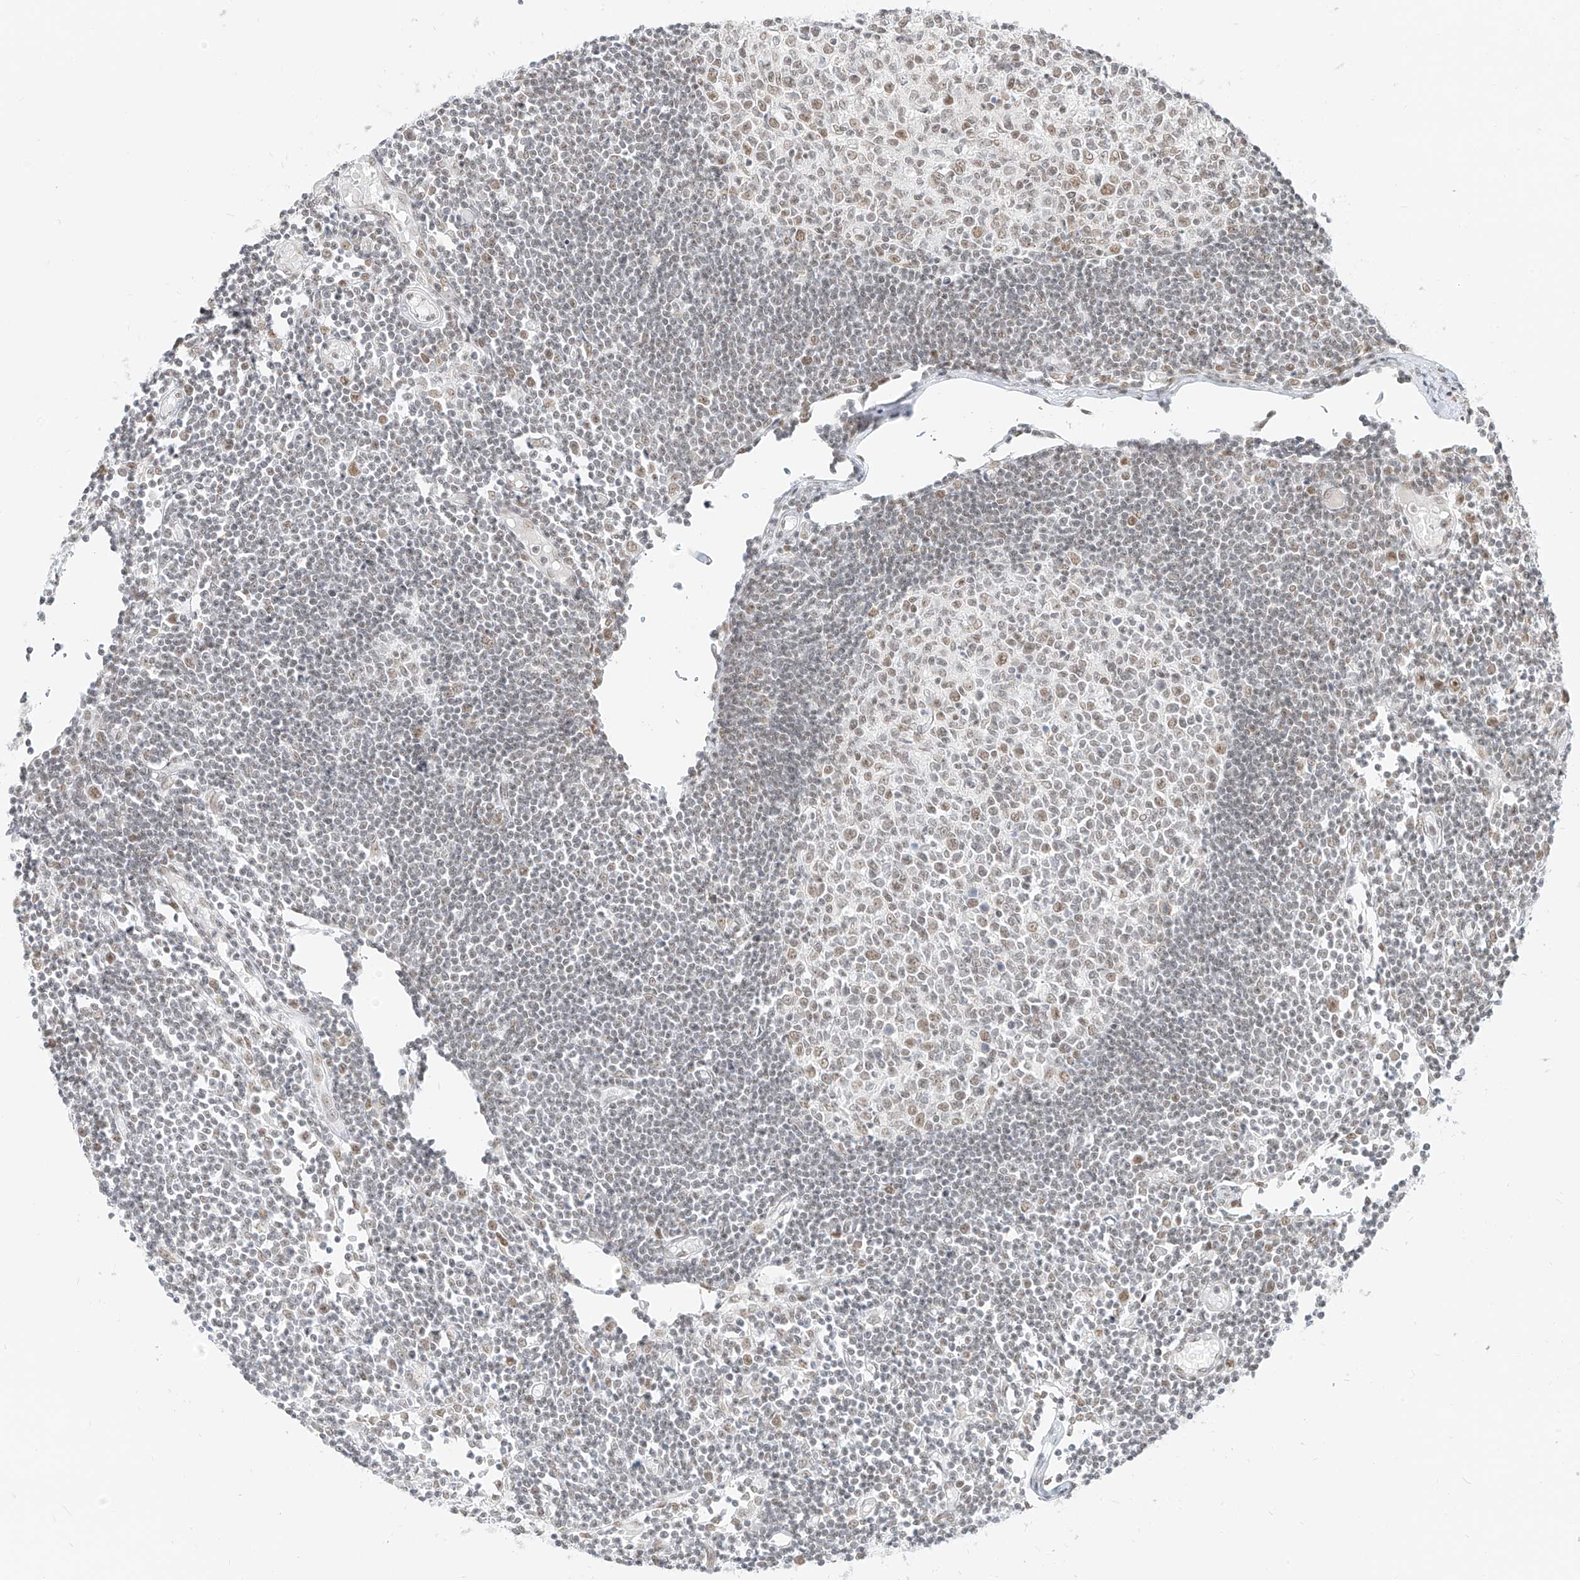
{"staining": {"intensity": "weak", "quantity": ">75%", "location": "nuclear"}, "tissue": "lymph node", "cell_type": "Germinal center cells", "image_type": "normal", "snomed": [{"axis": "morphology", "description": "Normal tissue, NOS"}, {"axis": "topography", "description": "Lymph node"}], "caption": "Human lymph node stained with a protein marker demonstrates weak staining in germinal center cells.", "gene": "SUPT5H", "patient": {"sex": "female", "age": 11}}